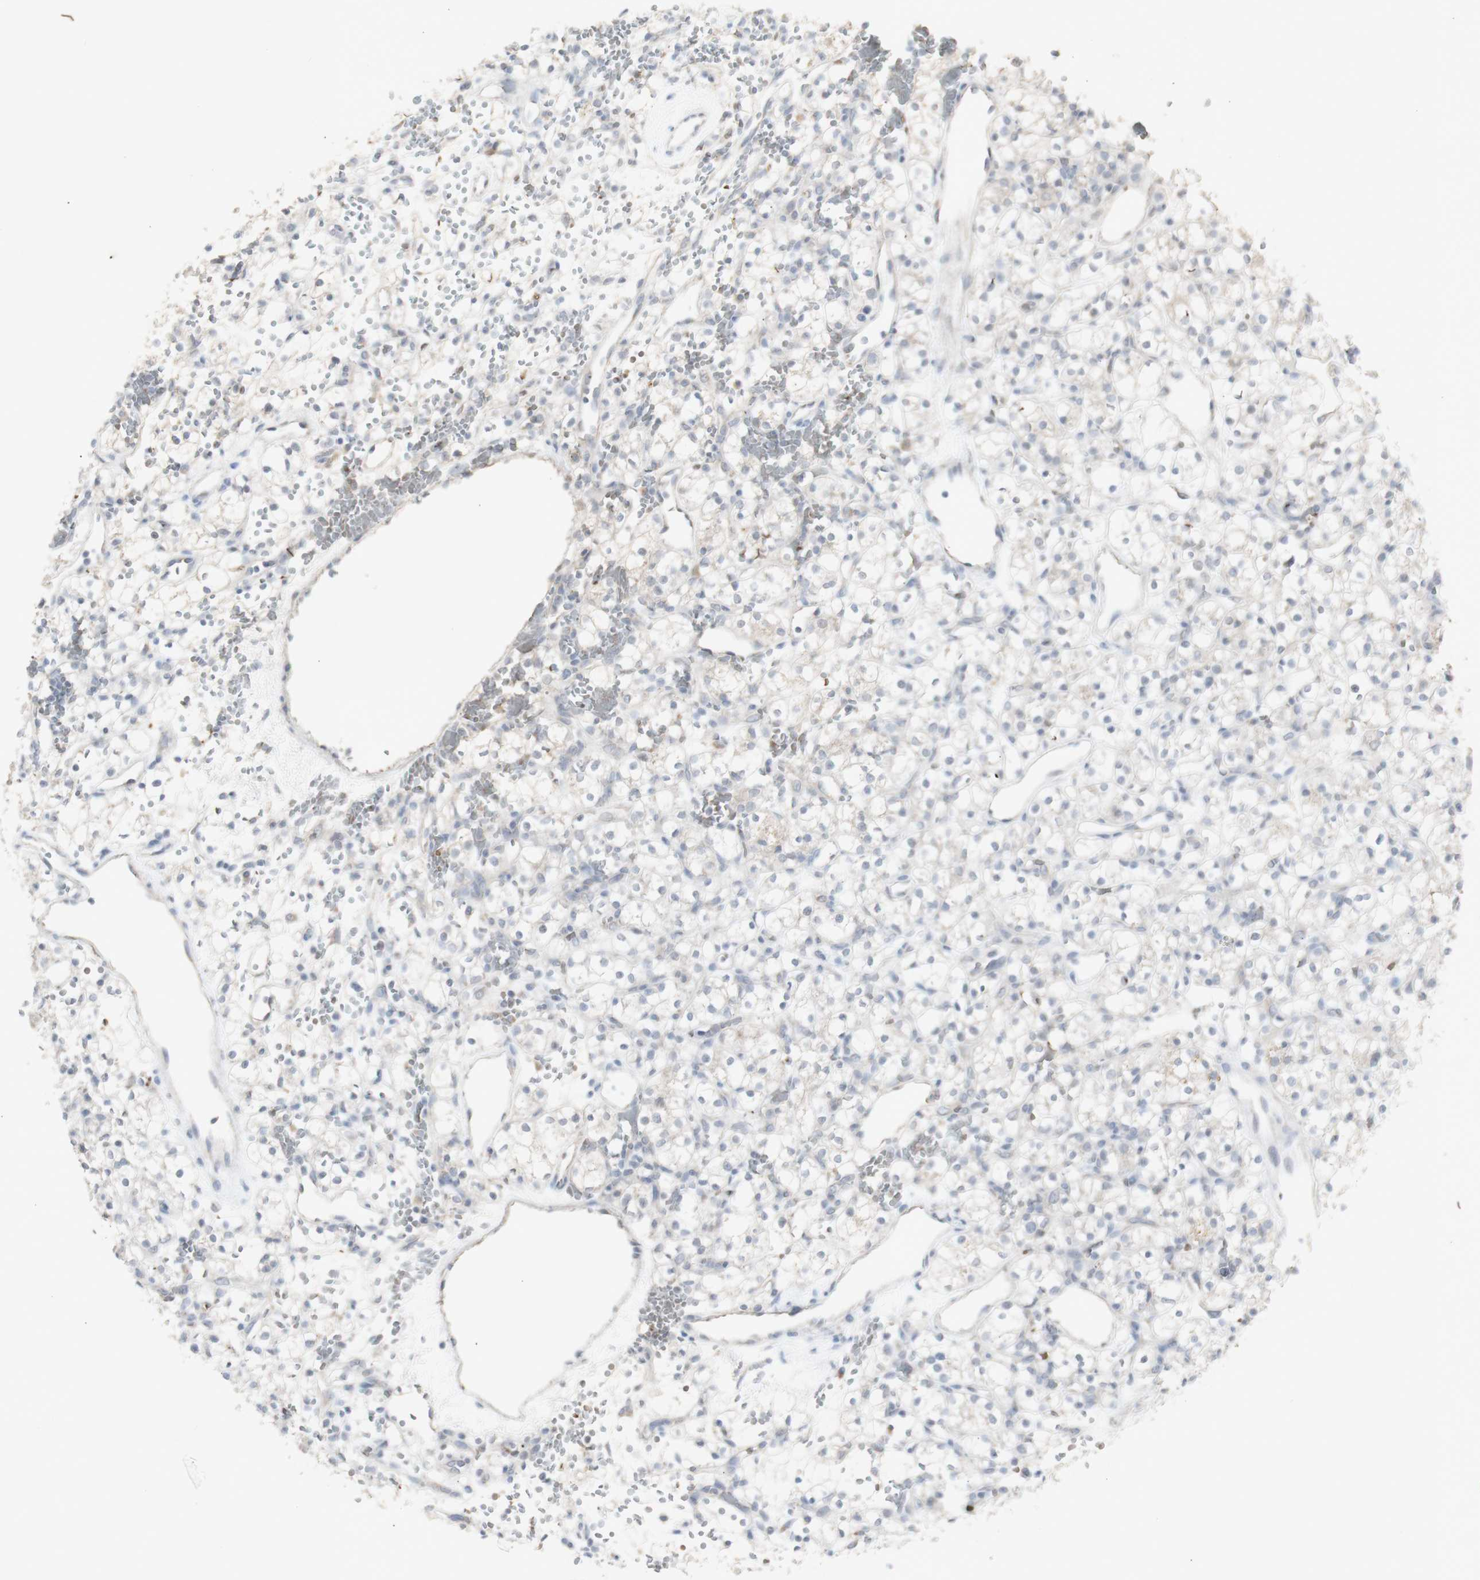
{"staining": {"intensity": "weak", "quantity": "25%-75%", "location": "cytoplasmic/membranous"}, "tissue": "renal cancer", "cell_type": "Tumor cells", "image_type": "cancer", "snomed": [{"axis": "morphology", "description": "Adenocarcinoma, NOS"}, {"axis": "topography", "description": "Kidney"}], "caption": "IHC of human renal cancer (adenocarcinoma) displays low levels of weak cytoplasmic/membranous expression in about 25%-75% of tumor cells. (IHC, brightfield microscopy, high magnification).", "gene": "INS", "patient": {"sex": "female", "age": 60}}